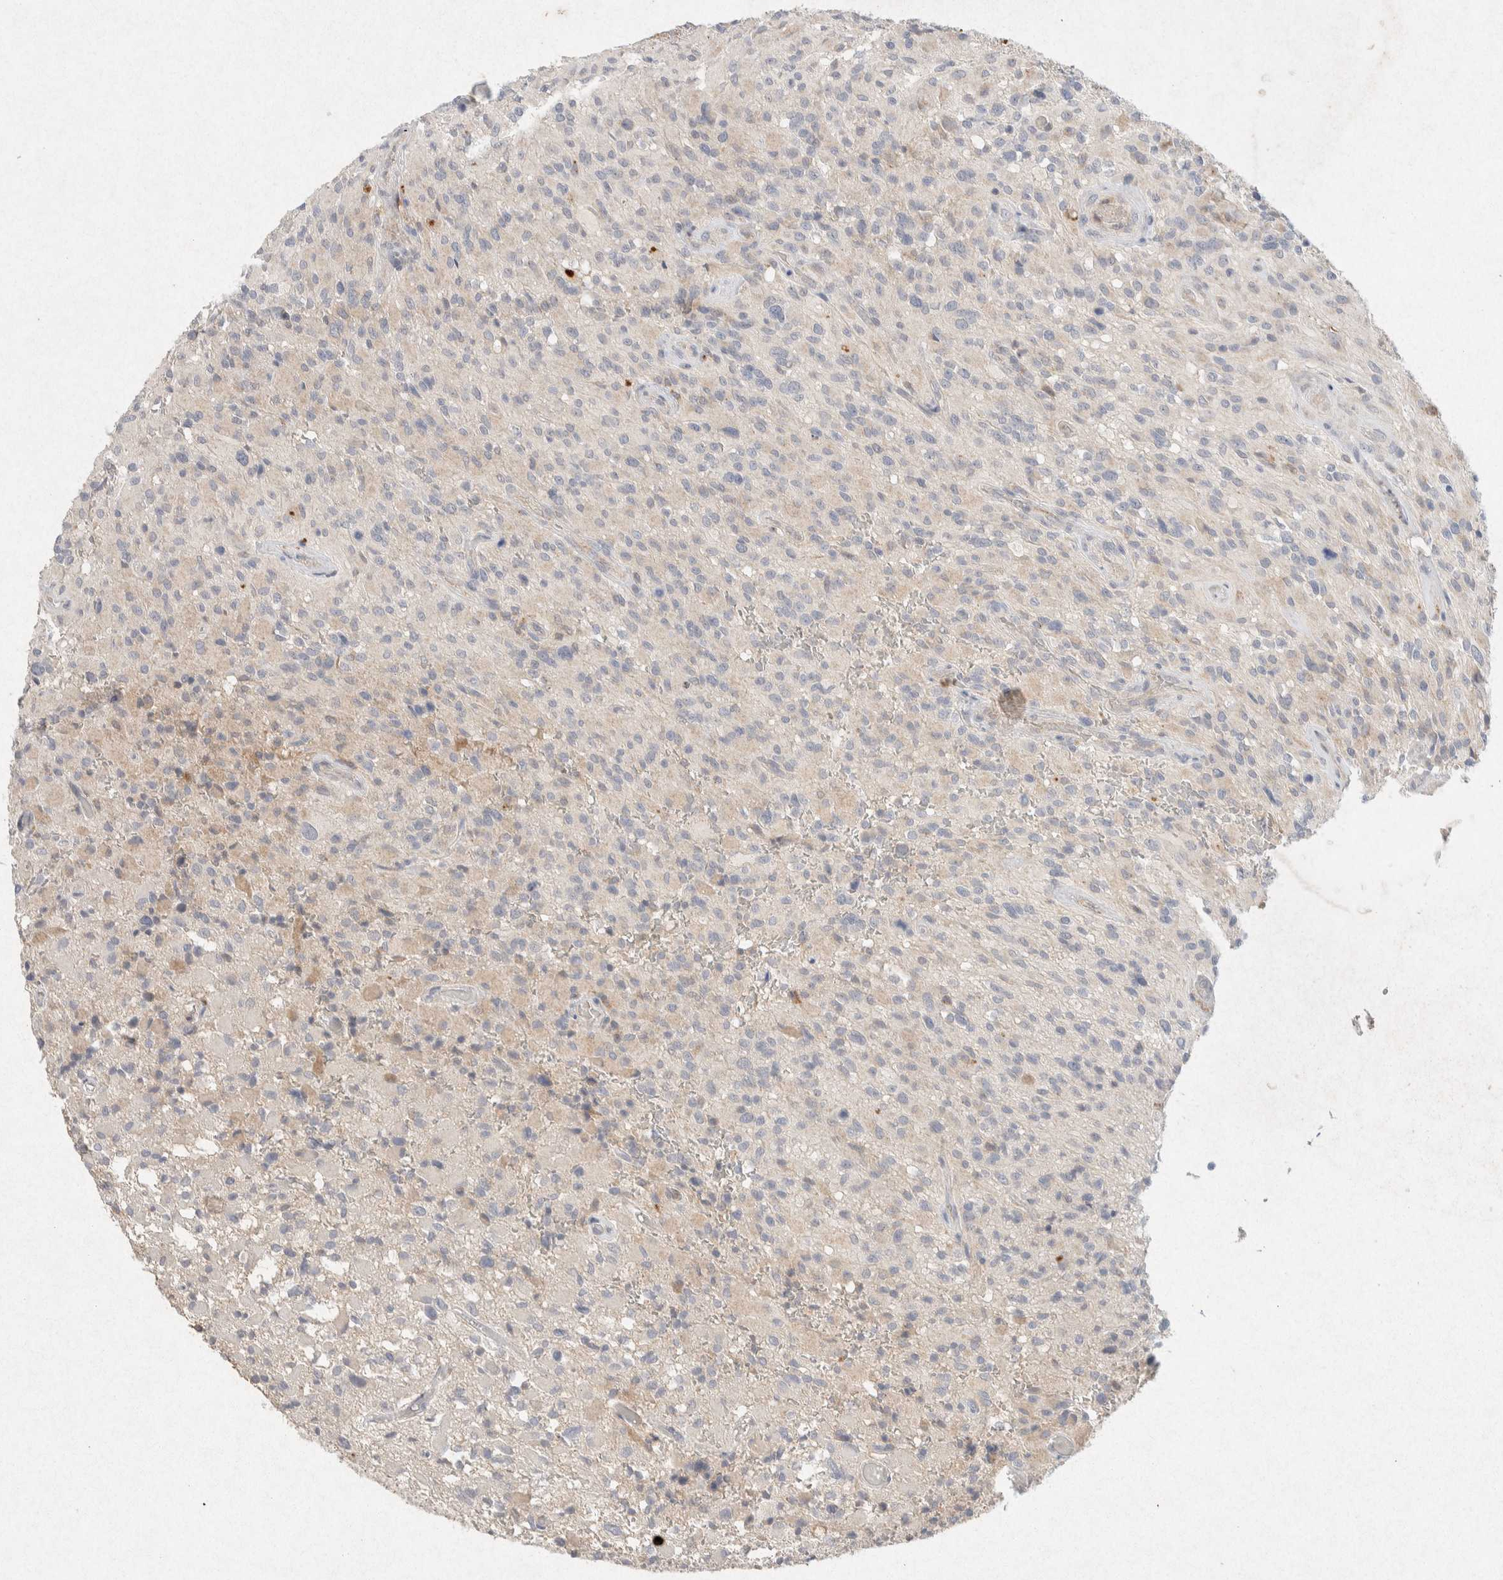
{"staining": {"intensity": "negative", "quantity": "none", "location": "none"}, "tissue": "glioma", "cell_type": "Tumor cells", "image_type": "cancer", "snomed": [{"axis": "morphology", "description": "Glioma, malignant, High grade"}, {"axis": "topography", "description": "Brain"}], "caption": "Immunohistochemistry (IHC) of glioma displays no staining in tumor cells. Nuclei are stained in blue.", "gene": "GNAI1", "patient": {"sex": "male", "age": 71}}